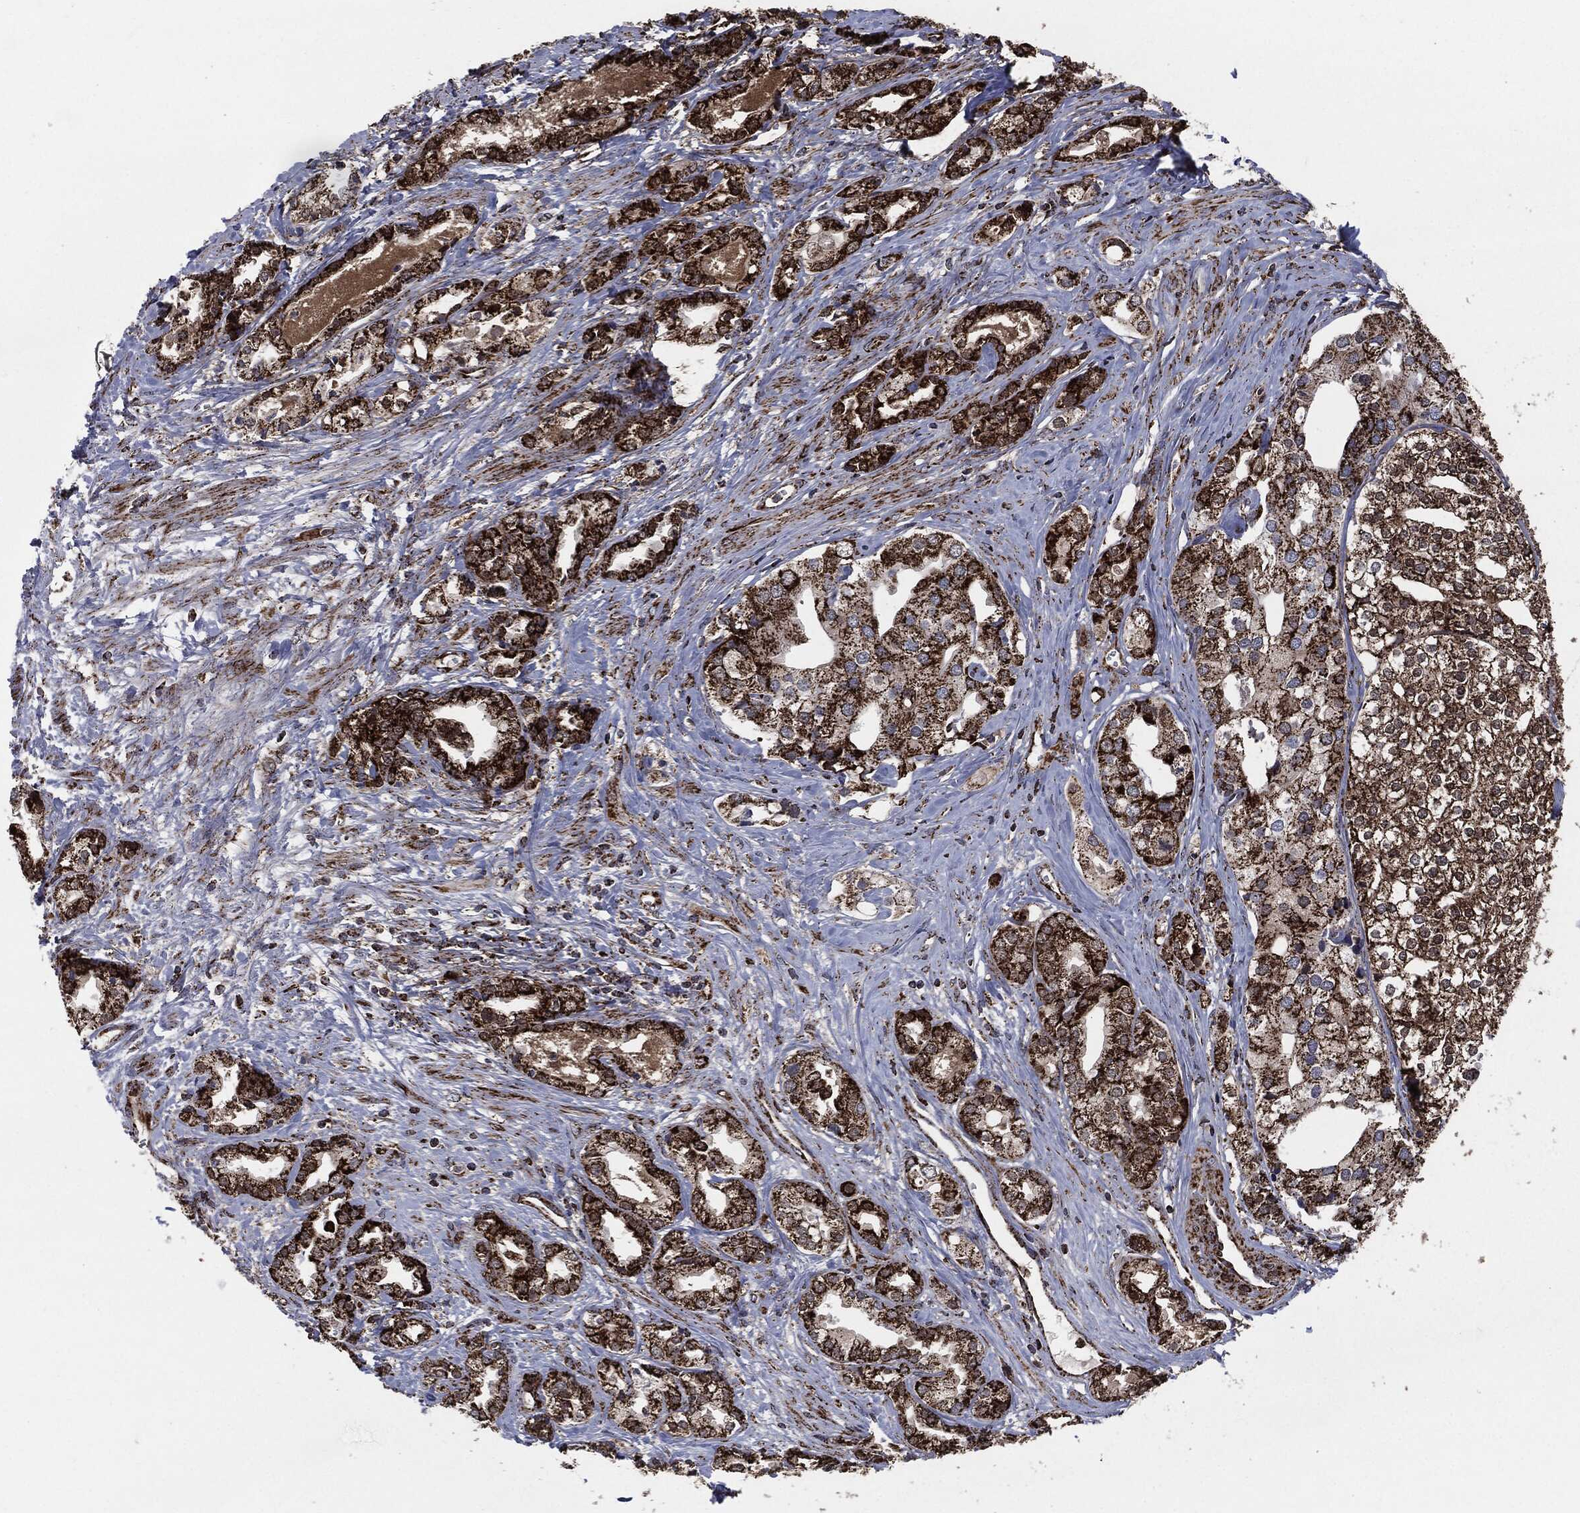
{"staining": {"intensity": "strong", "quantity": "25%-75%", "location": "cytoplasmic/membranous"}, "tissue": "prostate cancer", "cell_type": "Tumor cells", "image_type": "cancer", "snomed": [{"axis": "morphology", "description": "Adenocarcinoma, NOS"}, {"axis": "topography", "description": "Prostate and seminal vesicle, NOS"}, {"axis": "topography", "description": "Prostate"}], "caption": "Immunohistochemical staining of human prostate cancer reveals high levels of strong cytoplasmic/membranous protein staining in approximately 25%-75% of tumor cells. Using DAB (brown) and hematoxylin (blue) stains, captured at high magnification using brightfield microscopy.", "gene": "FH", "patient": {"sex": "male", "age": 62}}